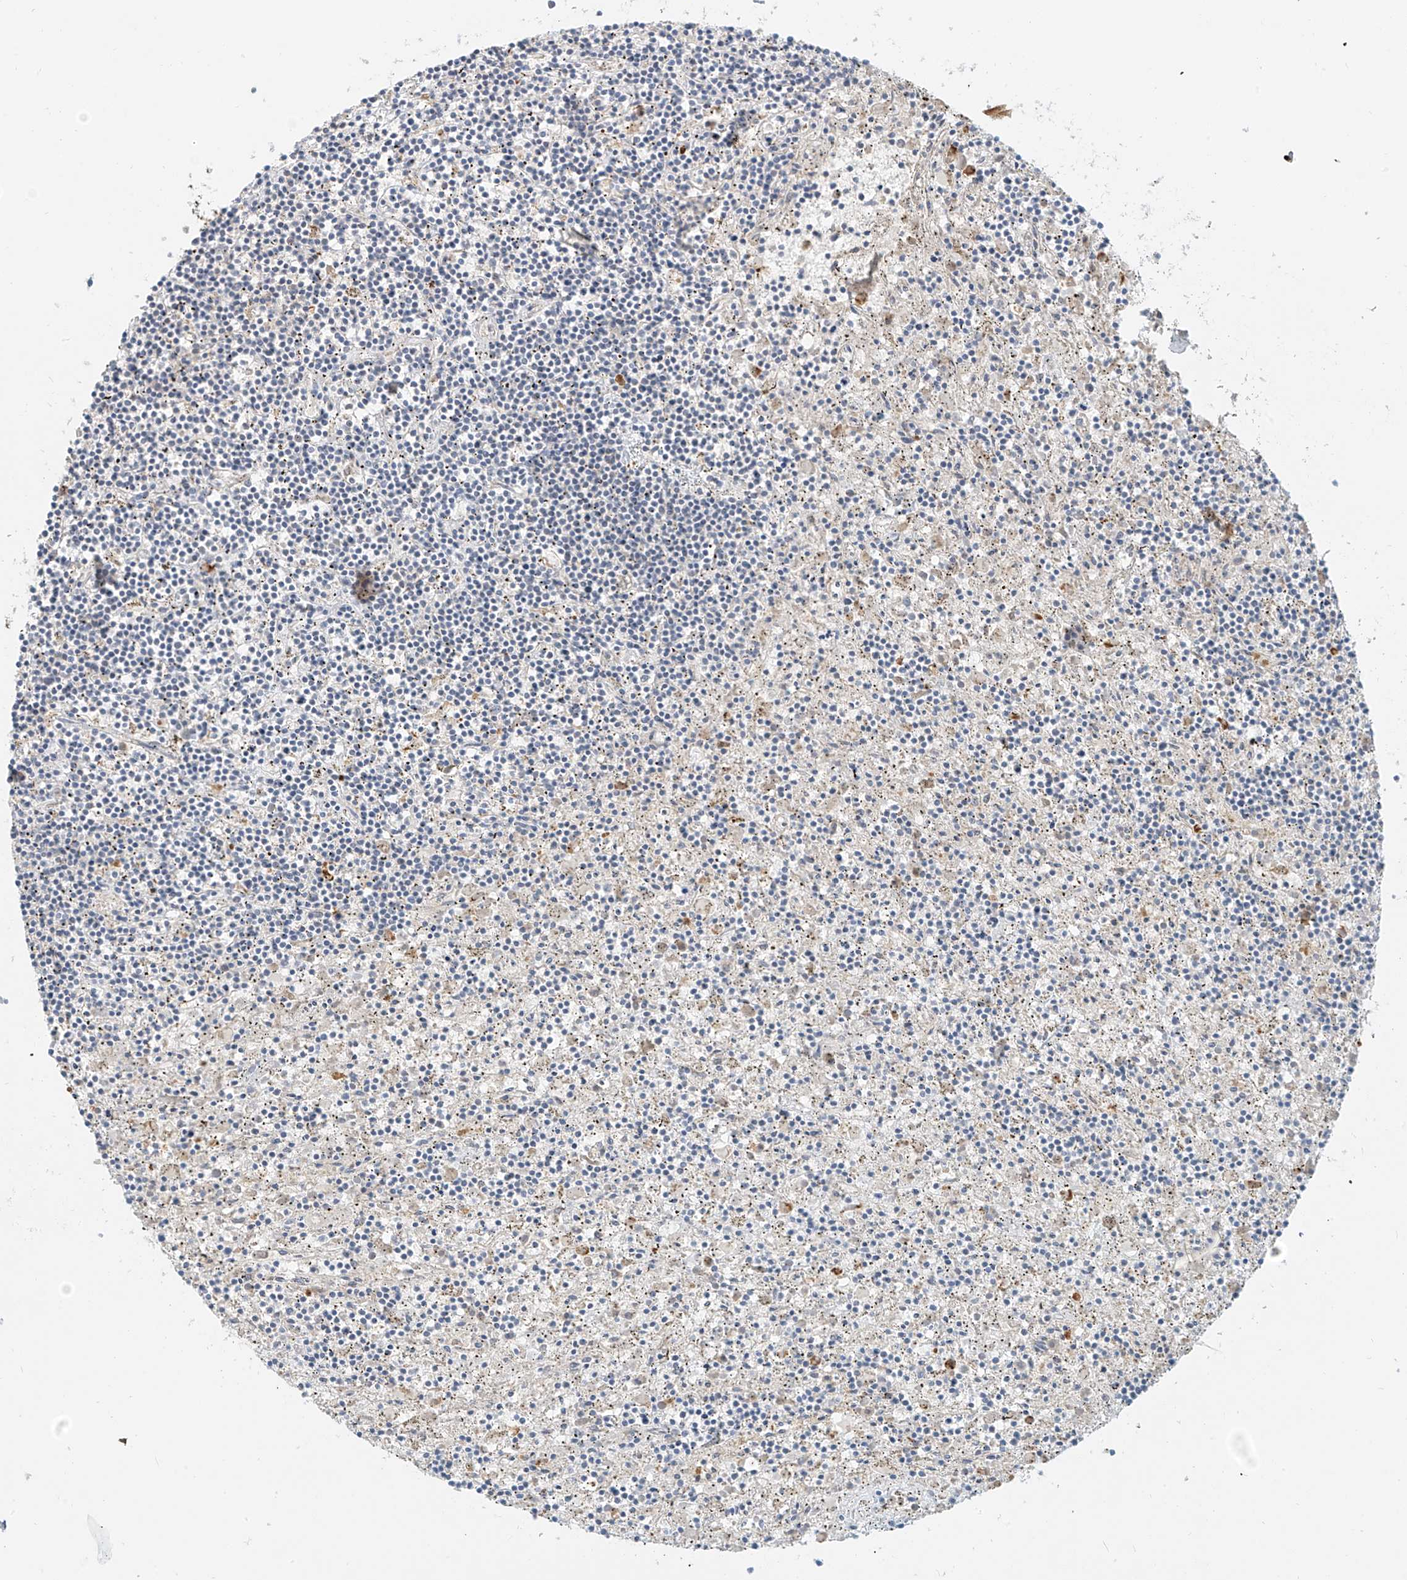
{"staining": {"intensity": "negative", "quantity": "none", "location": "none"}, "tissue": "lymphoma", "cell_type": "Tumor cells", "image_type": "cancer", "snomed": [{"axis": "morphology", "description": "Malignant lymphoma, non-Hodgkin's type, Low grade"}, {"axis": "topography", "description": "Spleen"}], "caption": "Immunohistochemistry micrograph of human low-grade malignant lymphoma, non-Hodgkin's type stained for a protein (brown), which shows no expression in tumor cells.", "gene": "C2orf42", "patient": {"sex": "male", "age": 76}}